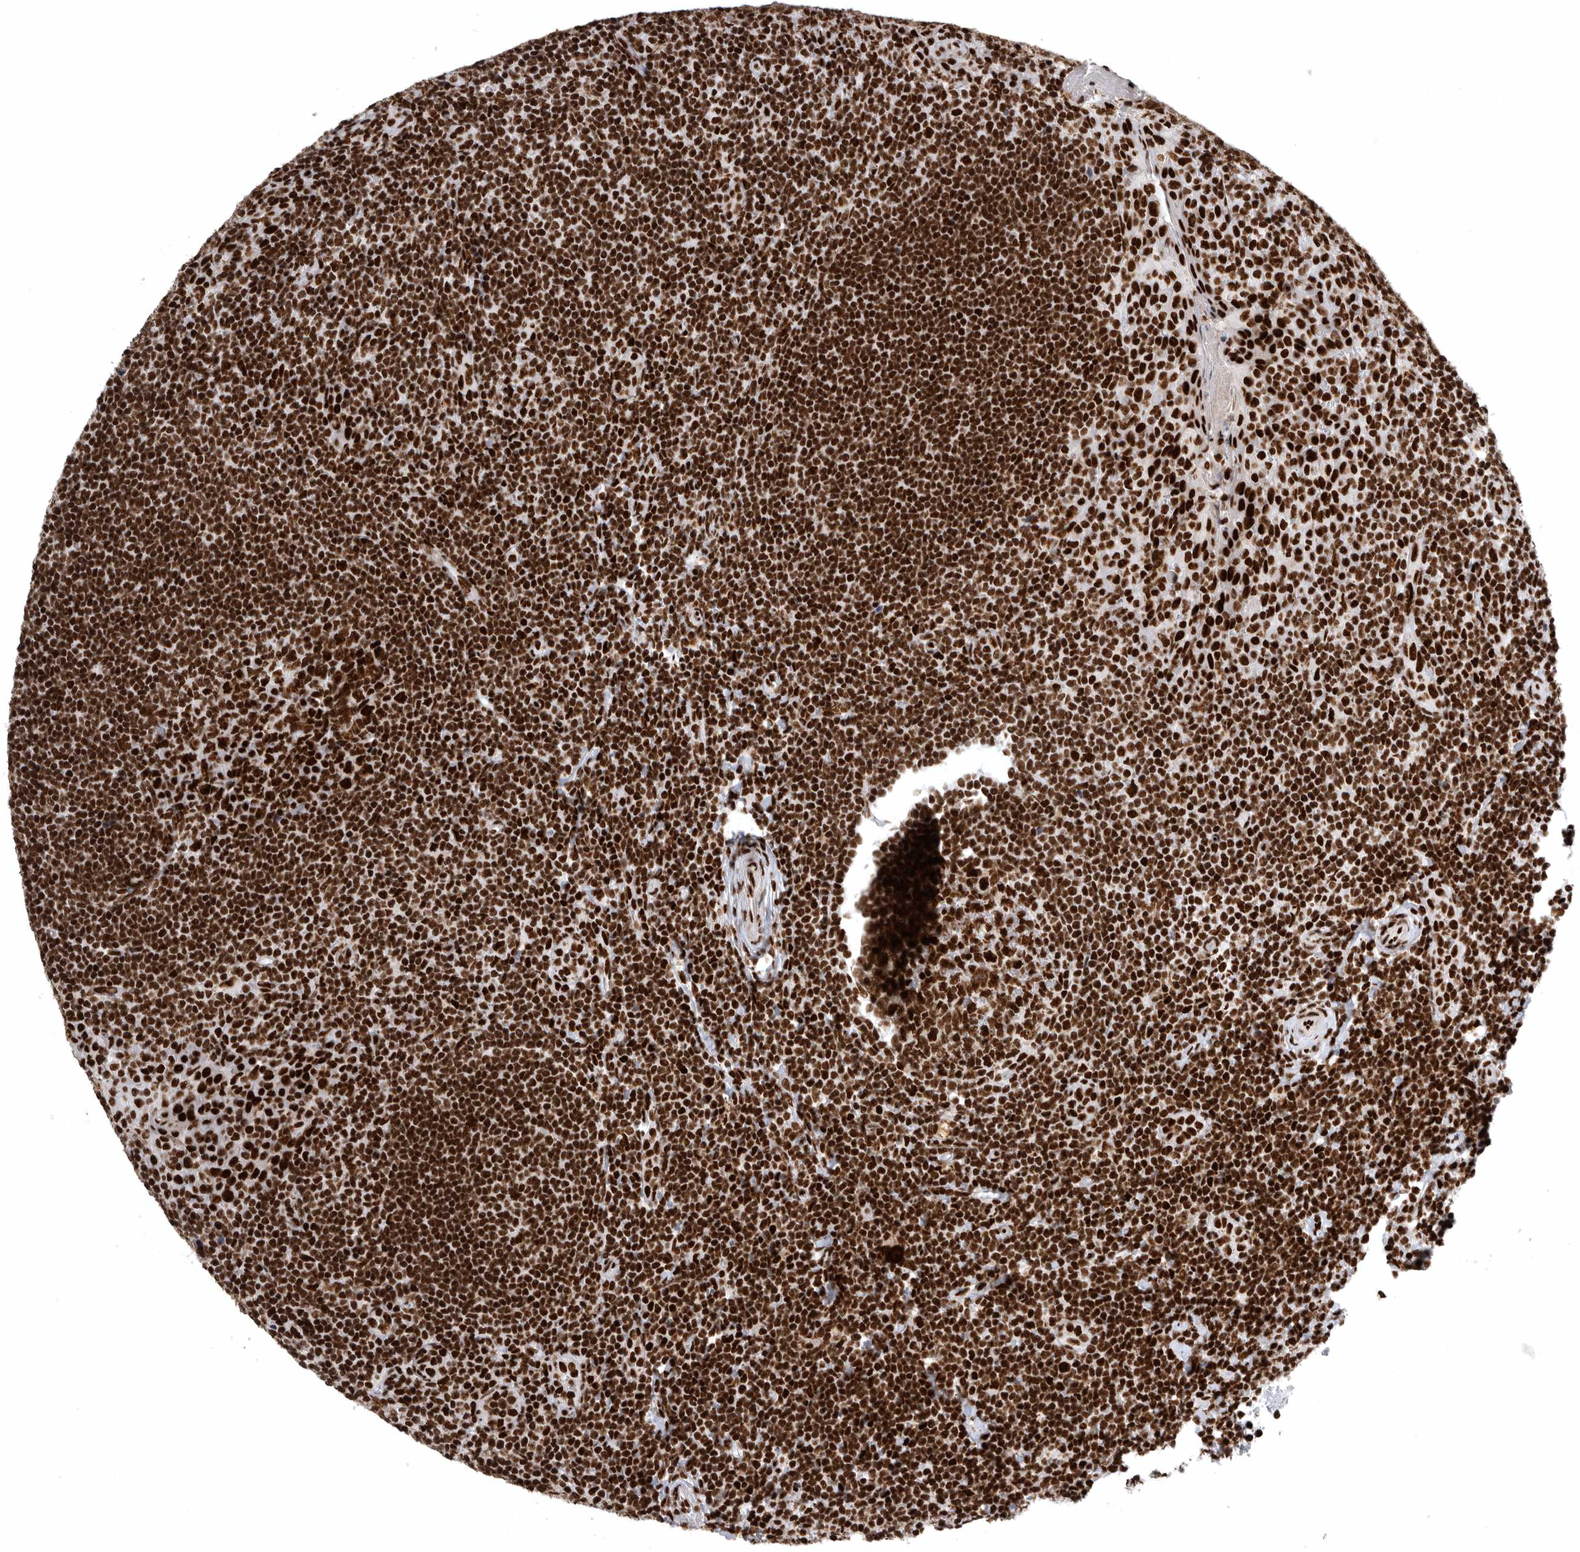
{"staining": {"intensity": "strong", "quantity": ">75%", "location": "nuclear"}, "tissue": "tonsil", "cell_type": "Germinal center cells", "image_type": "normal", "snomed": [{"axis": "morphology", "description": "Normal tissue, NOS"}, {"axis": "topography", "description": "Tonsil"}], "caption": "Protein expression analysis of normal tonsil displays strong nuclear staining in approximately >75% of germinal center cells.", "gene": "BCLAF1", "patient": {"sex": "male", "age": 27}}